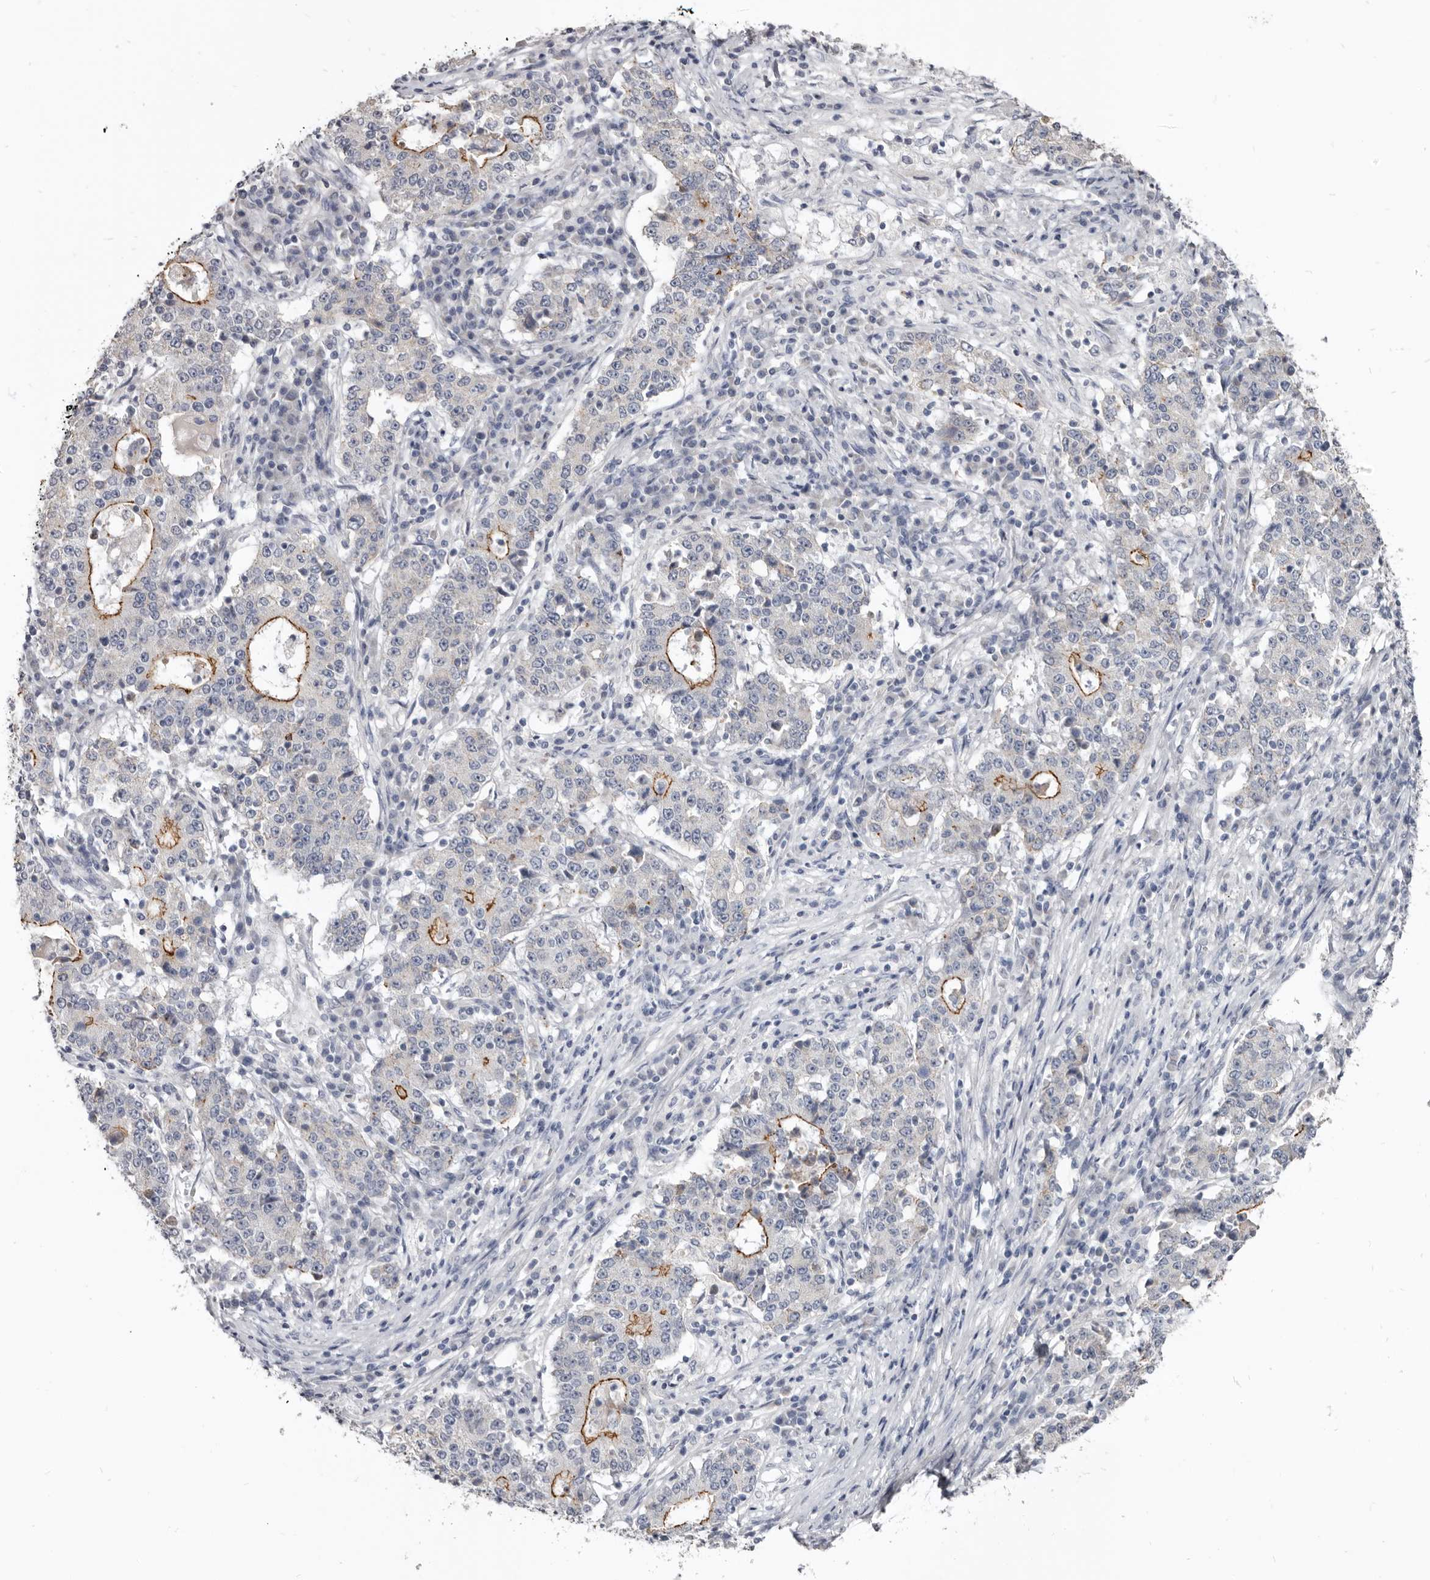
{"staining": {"intensity": "strong", "quantity": "25%-75%", "location": "cytoplasmic/membranous"}, "tissue": "stomach cancer", "cell_type": "Tumor cells", "image_type": "cancer", "snomed": [{"axis": "morphology", "description": "Adenocarcinoma, NOS"}, {"axis": "topography", "description": "Stomach"}], "caption": "Immunohistochemistry staining of adenocarcinoma (stomach), which shows high levels of strong cytoplasmic/membranous staining in approximately 25%-75% of tumor cells indicating strong cytoplasmic/membranous protein positivity. The staining was performed using DAB (3,3'-diaminobenzidine) (brown) for protein detection and nuclei were counterstained in hematoxylin (blue).", "gene": "CGN", "patient": {"sex": "male", "age": 59}}